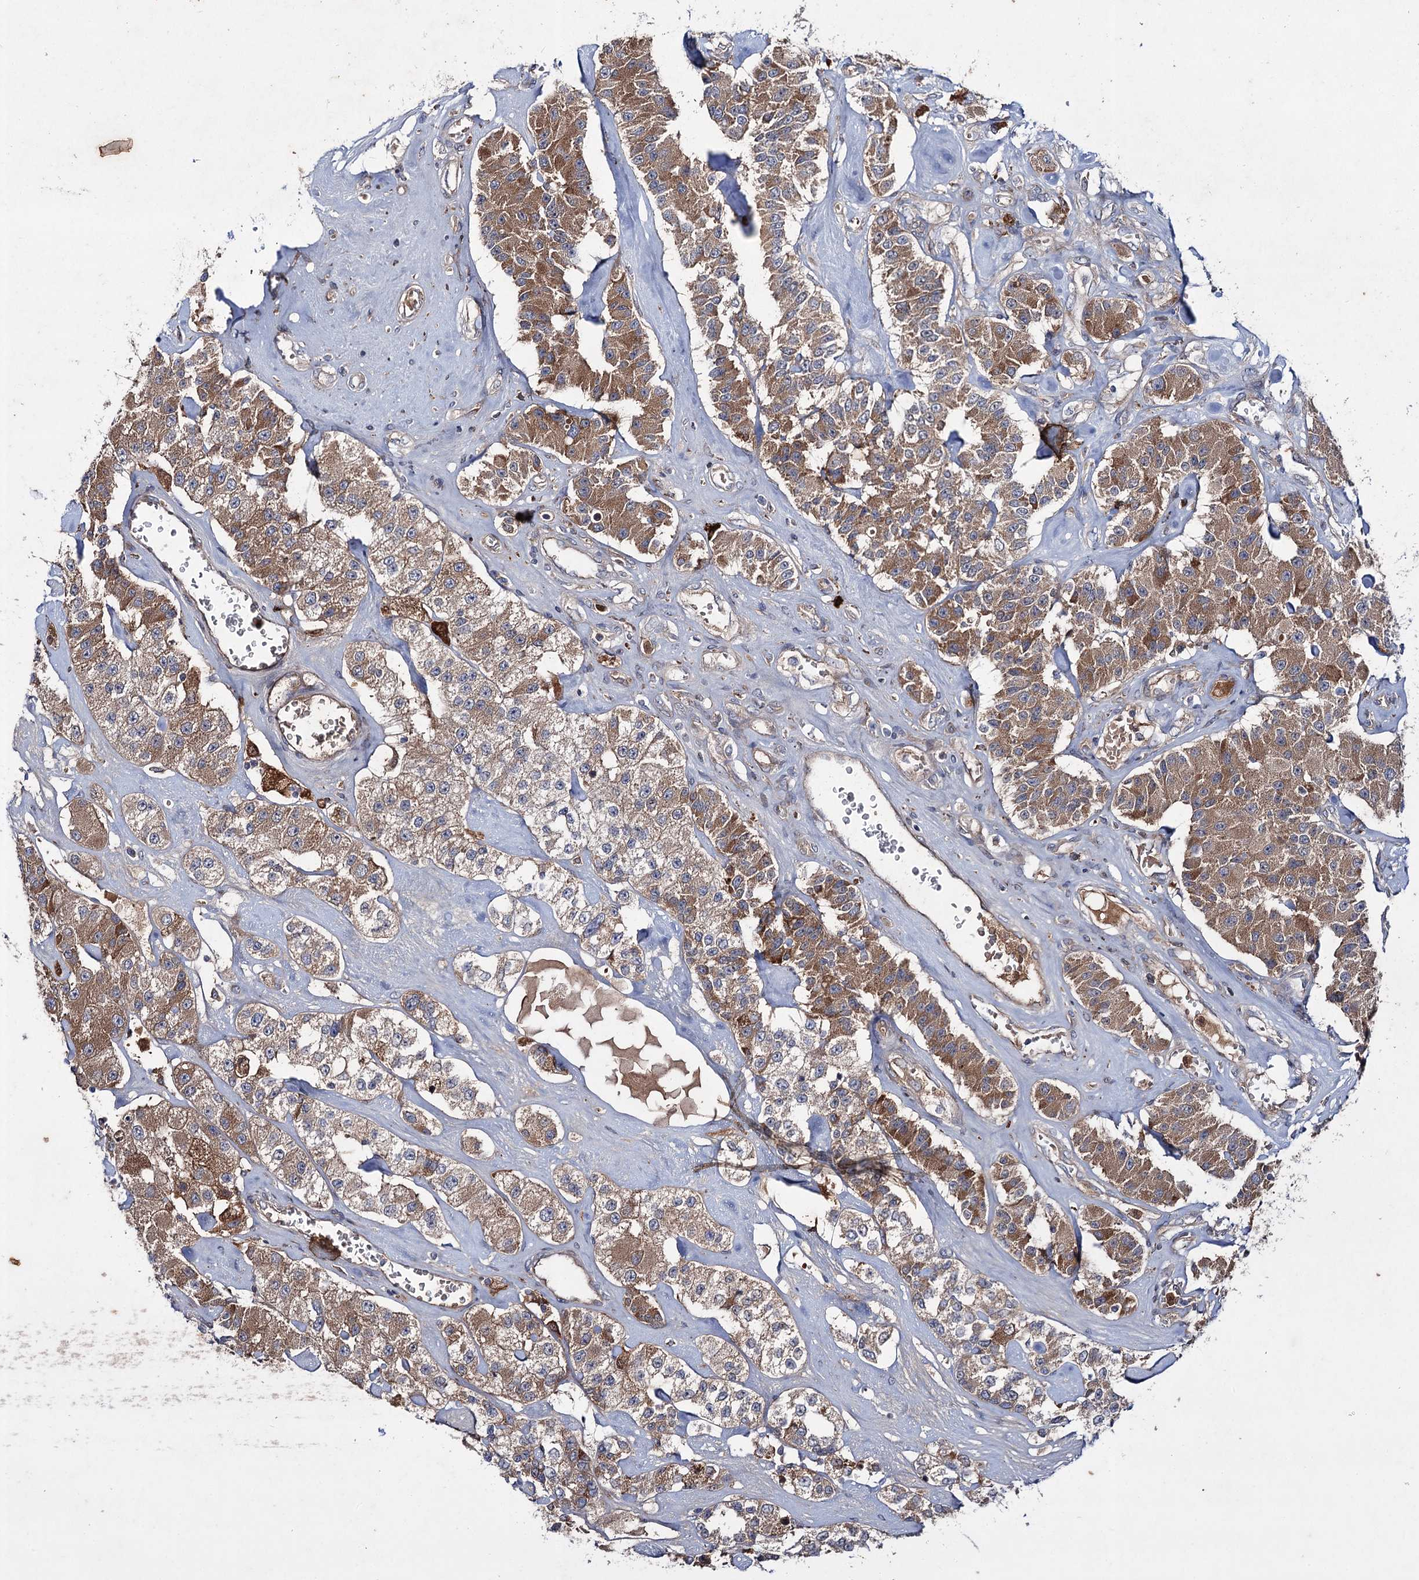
{"staining": {"intensity": "moderate", "quantity": ">75%", "location": "cytoplasmic/membranous"}, "tissue": "carcinoid", "cell_type": "Tumor cells", "image_type": "cancer", "snomed": [{"axis": "morphology", "description": "Carcinoid, malignant, NOS"}, {"axis": "topography", "description": "Pancreas"}], "caption": "Carcinoid was stained to show a protein in brown. There is medium levels of moderate cytoplasmic/membranous positivity in approximately >75% of tumor cells. Immunohistochemistry stains the protein of interest in brown and the nuclei are stained blue.", "gene": "PTPN3", "patient": {"sex": "male", "age": 41}}